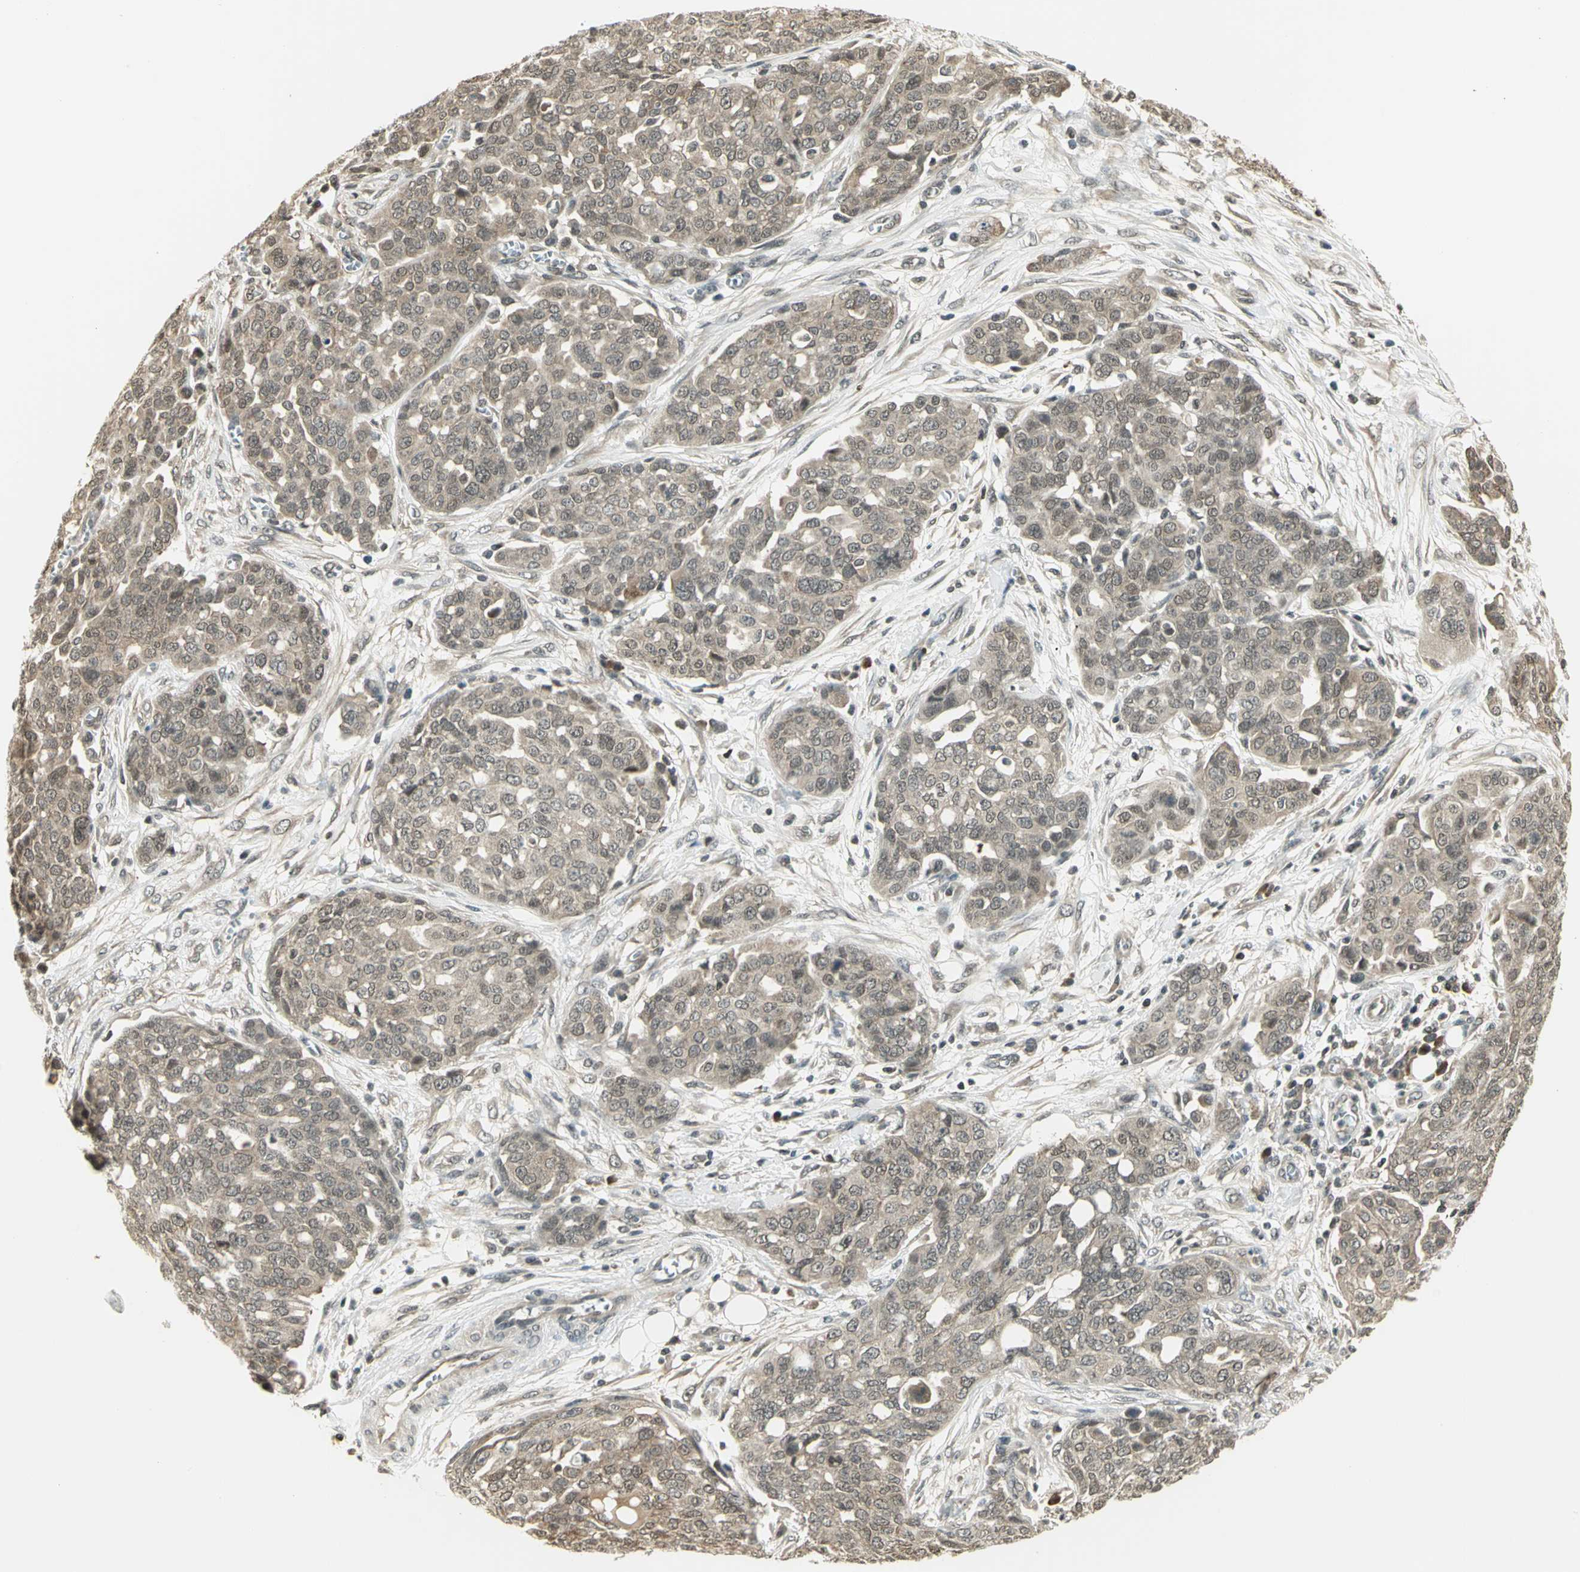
{"staining": {"intensity": "weak", "quantity": ">75%", "location": "cytoplasmic/membranous"}, "tissue": "ovarian cancer", "cell_type": "Tumor cells", "image_type": "cancer", "snomed": [{"axis": "morphology", "description": "Cystadenocarcinoma, serous, NOS"}, {"axis": "topography", "description": "Soft tissue"}, {"axis": "topography", "description": "Ovary"}], "caption": "An immunohistochemistry photomicrograph of tumor tissue is shown. Protein staining in brown shows weak cytoplasmic/membranous positivity in ovarian cancer (serous cystadenocarcinoma) within tumor cells.", "gene": "CDC34", "patient": {"sex": "female", "age": 57}}